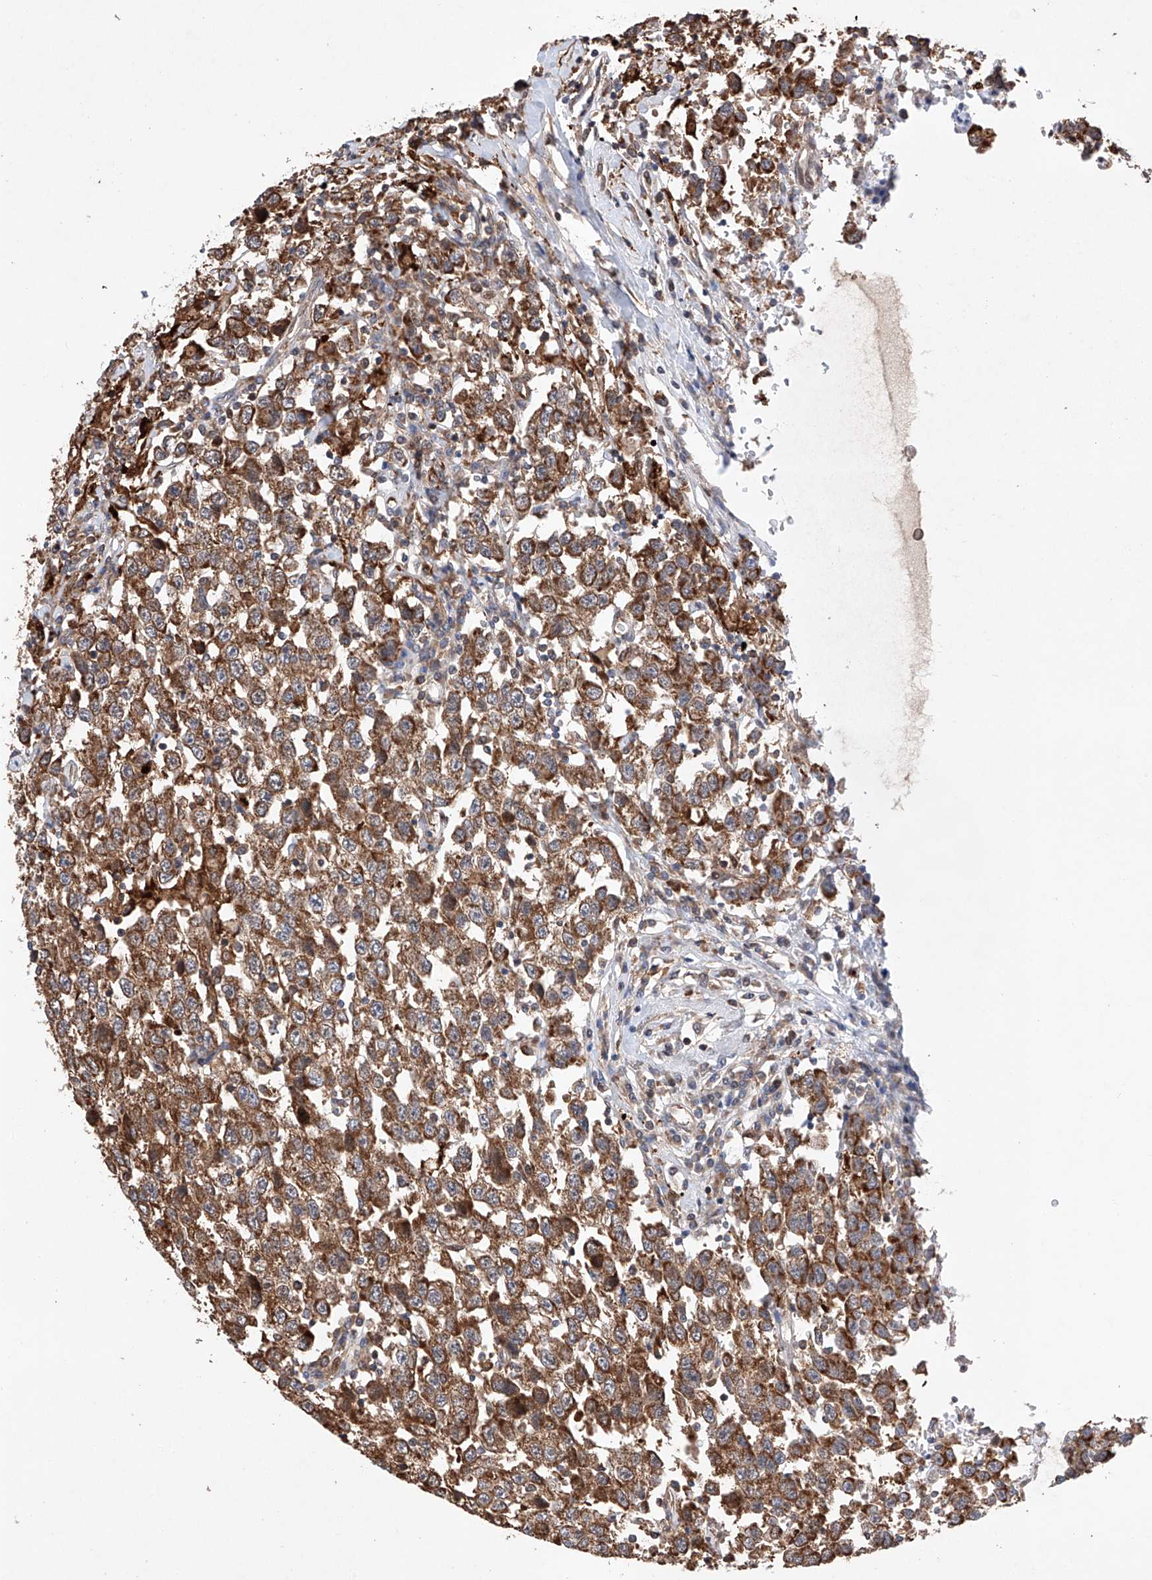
{"staining": {"intensity": "strong", "quantity": ">75%", "location": "cytoplasmic/membranous"}, "tissue": "testis cancer", "cell_type": "Tumor cells", "image_type": "cancer", "snomed": [{"axis": "morphology", "description": "Seminoma, NOS"}, {"axis": "topography", "description": "Testis"}], "caption": "The immunohistochemical stain highlights strong cytoplasmic/membranous expression in tumor cells of testis cancer (seminoma) tissue.", "gene": "TIMM23", "patient": {"sex": "male", "age": 41}}